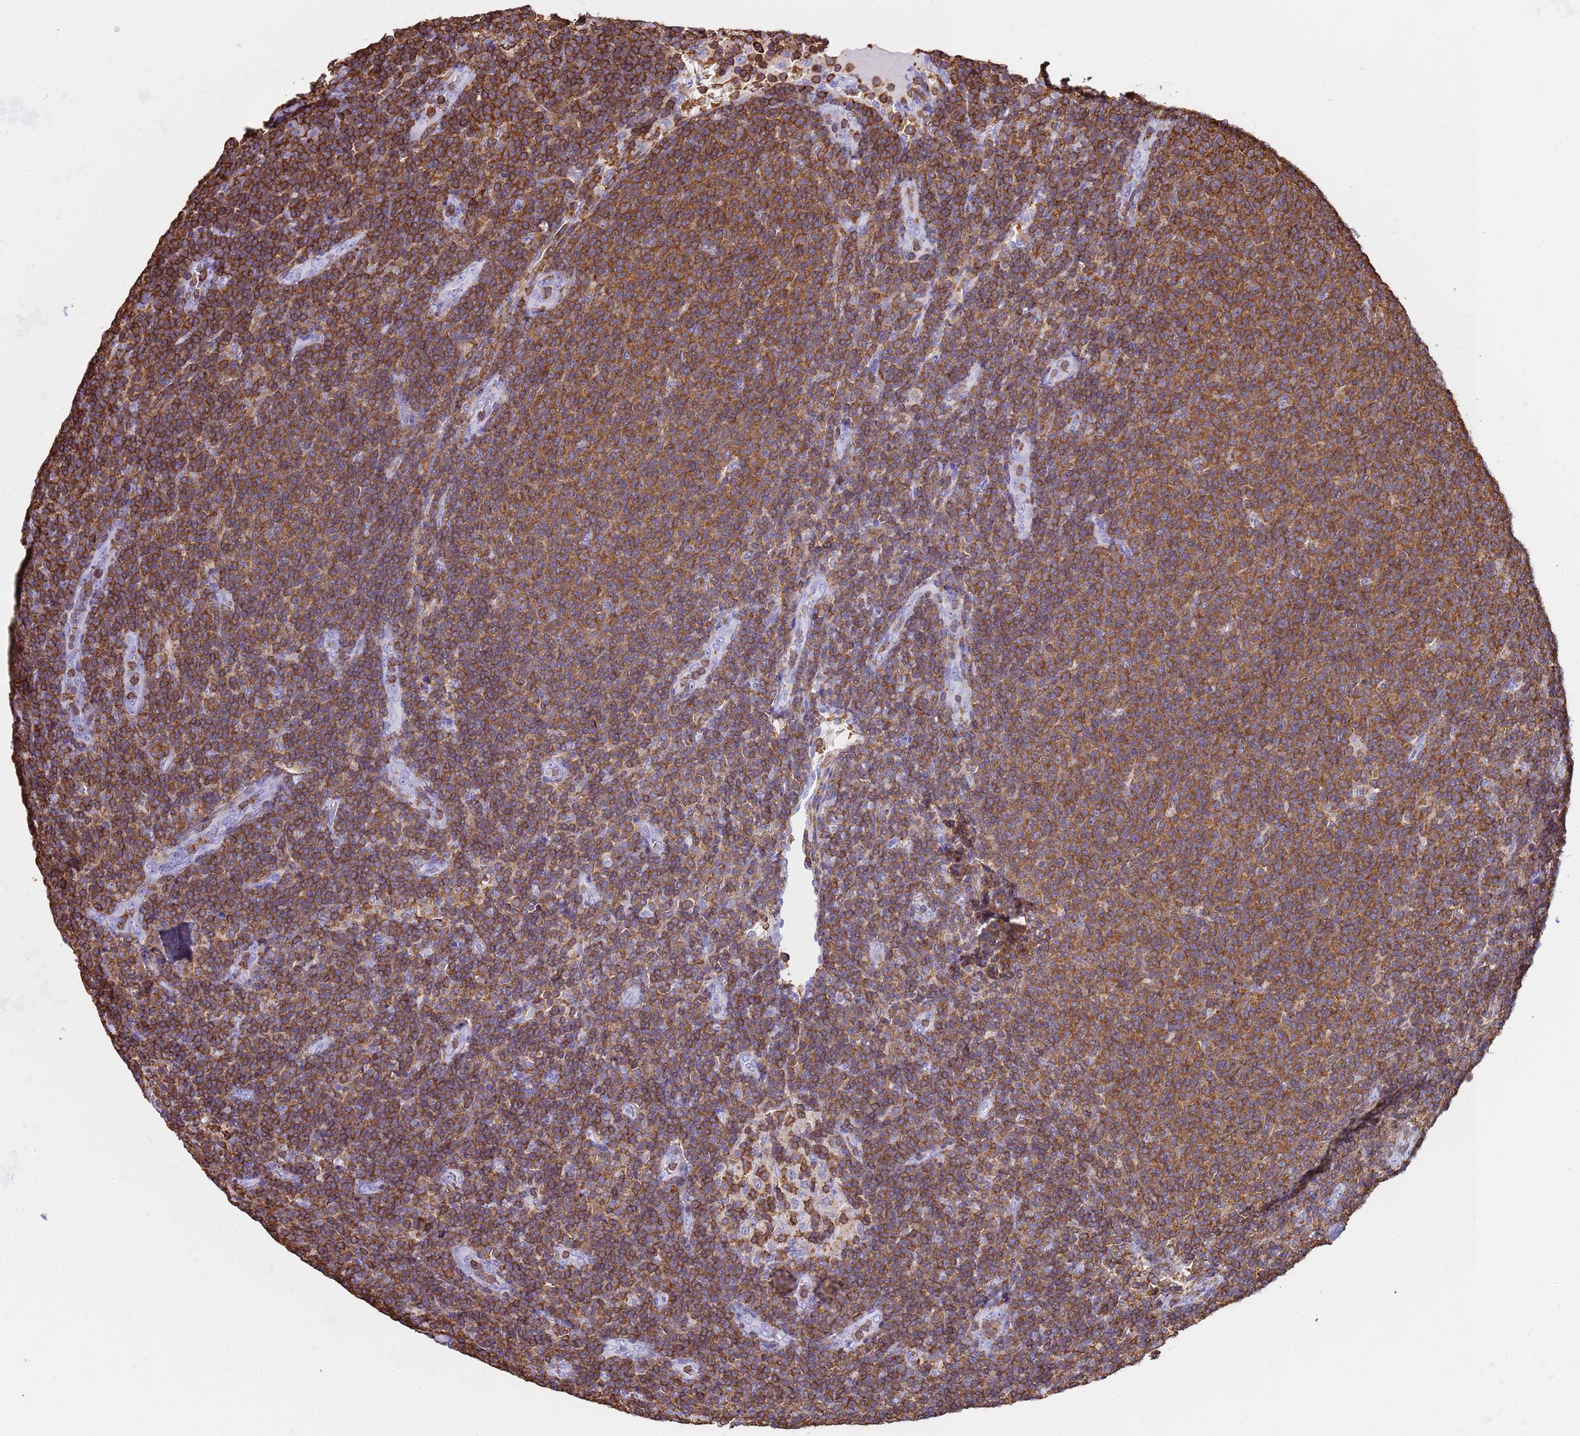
{"staining": {"intensity": "moderate", "quantity": ">75%", "location": "cytoplasmic/membranous"}, "tissue": "lymphoma", "cell_type": "Tumor cells", "image_type": "cancer", "snomed": [{"axis": "morphology", "description": "Malignant lymphoma, non-Hodgkin's type, Low grade"}, {"axis": "topography", "description": "Lymph node"}], "caption": "A high-resolution histopathology image shows IHC staining of lymphoma, which reveals moderate cytoplasmic/membranous expression in about >75% of tumor cells.", "gene": "IRF5", "patient": {"sex": "male", "age": 66}}